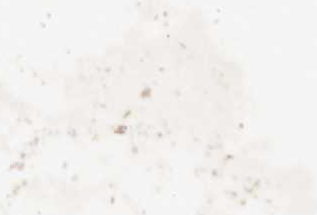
{"staining": {"intensity": "weak", "quantity": ">75%", "location": "cytoplasmic/membranous"}, "tissue": "stomach cancer", "cell_type": "Tumor cells", "image_type": "cancer", "snomed": [{"axis": "morphology", "description": "Adenocarcinoma, NOS"}, {"axis": "topography", "description": "Stomach"}], "caption": "Protein staining of stomach cancer tissue demonstrates weak cytoplasmic/membranous positivity in approximately >75% of tumor cells.", "gene": "ARSA", "patient": {"sex": "male", "age": 62}}